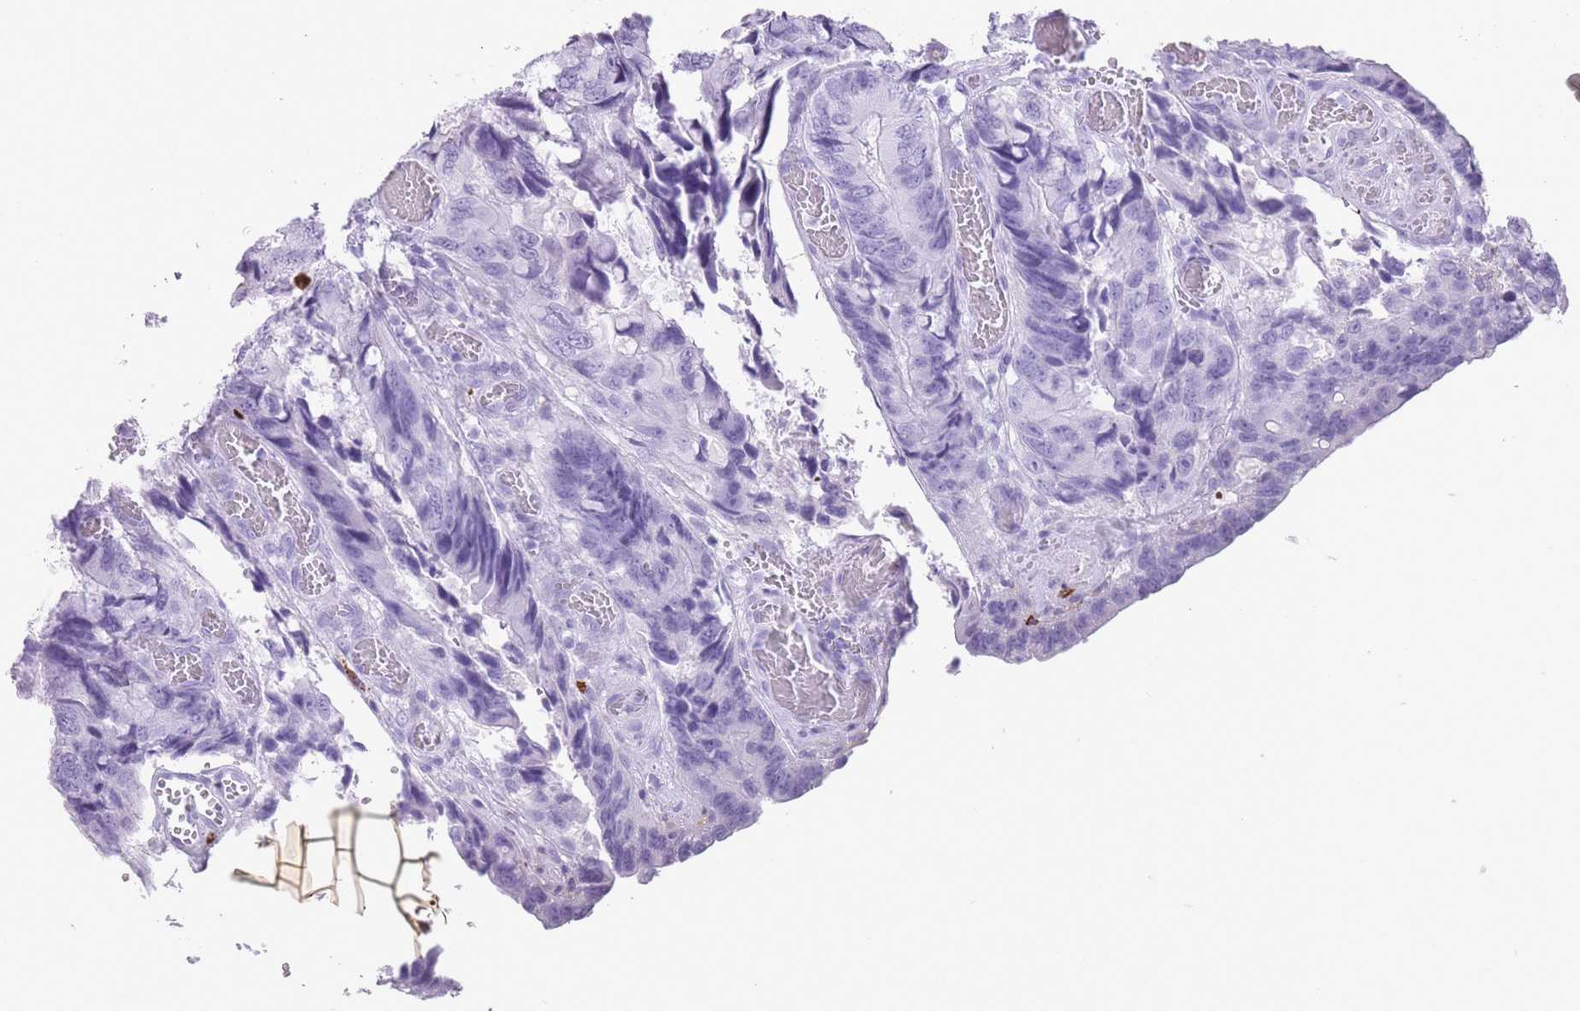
{"staining": {"intensity": "negative", "quantity": "none", "location": "none"}, "tissue": "colorectal cancer", "cell_type": "Tumor cells", "image_type": "cancer", "snomed": [{"axis": "morphology", "description": "Adenocarcinoma, NOS"}, {"axis": "topography", "description": "Colon"}], "caption": "Tumor cells show no significant protein staining in colorectal adenocarcinoma.", "gene": "OR4F21", "patient": {"sex": "male", "age": 84}}